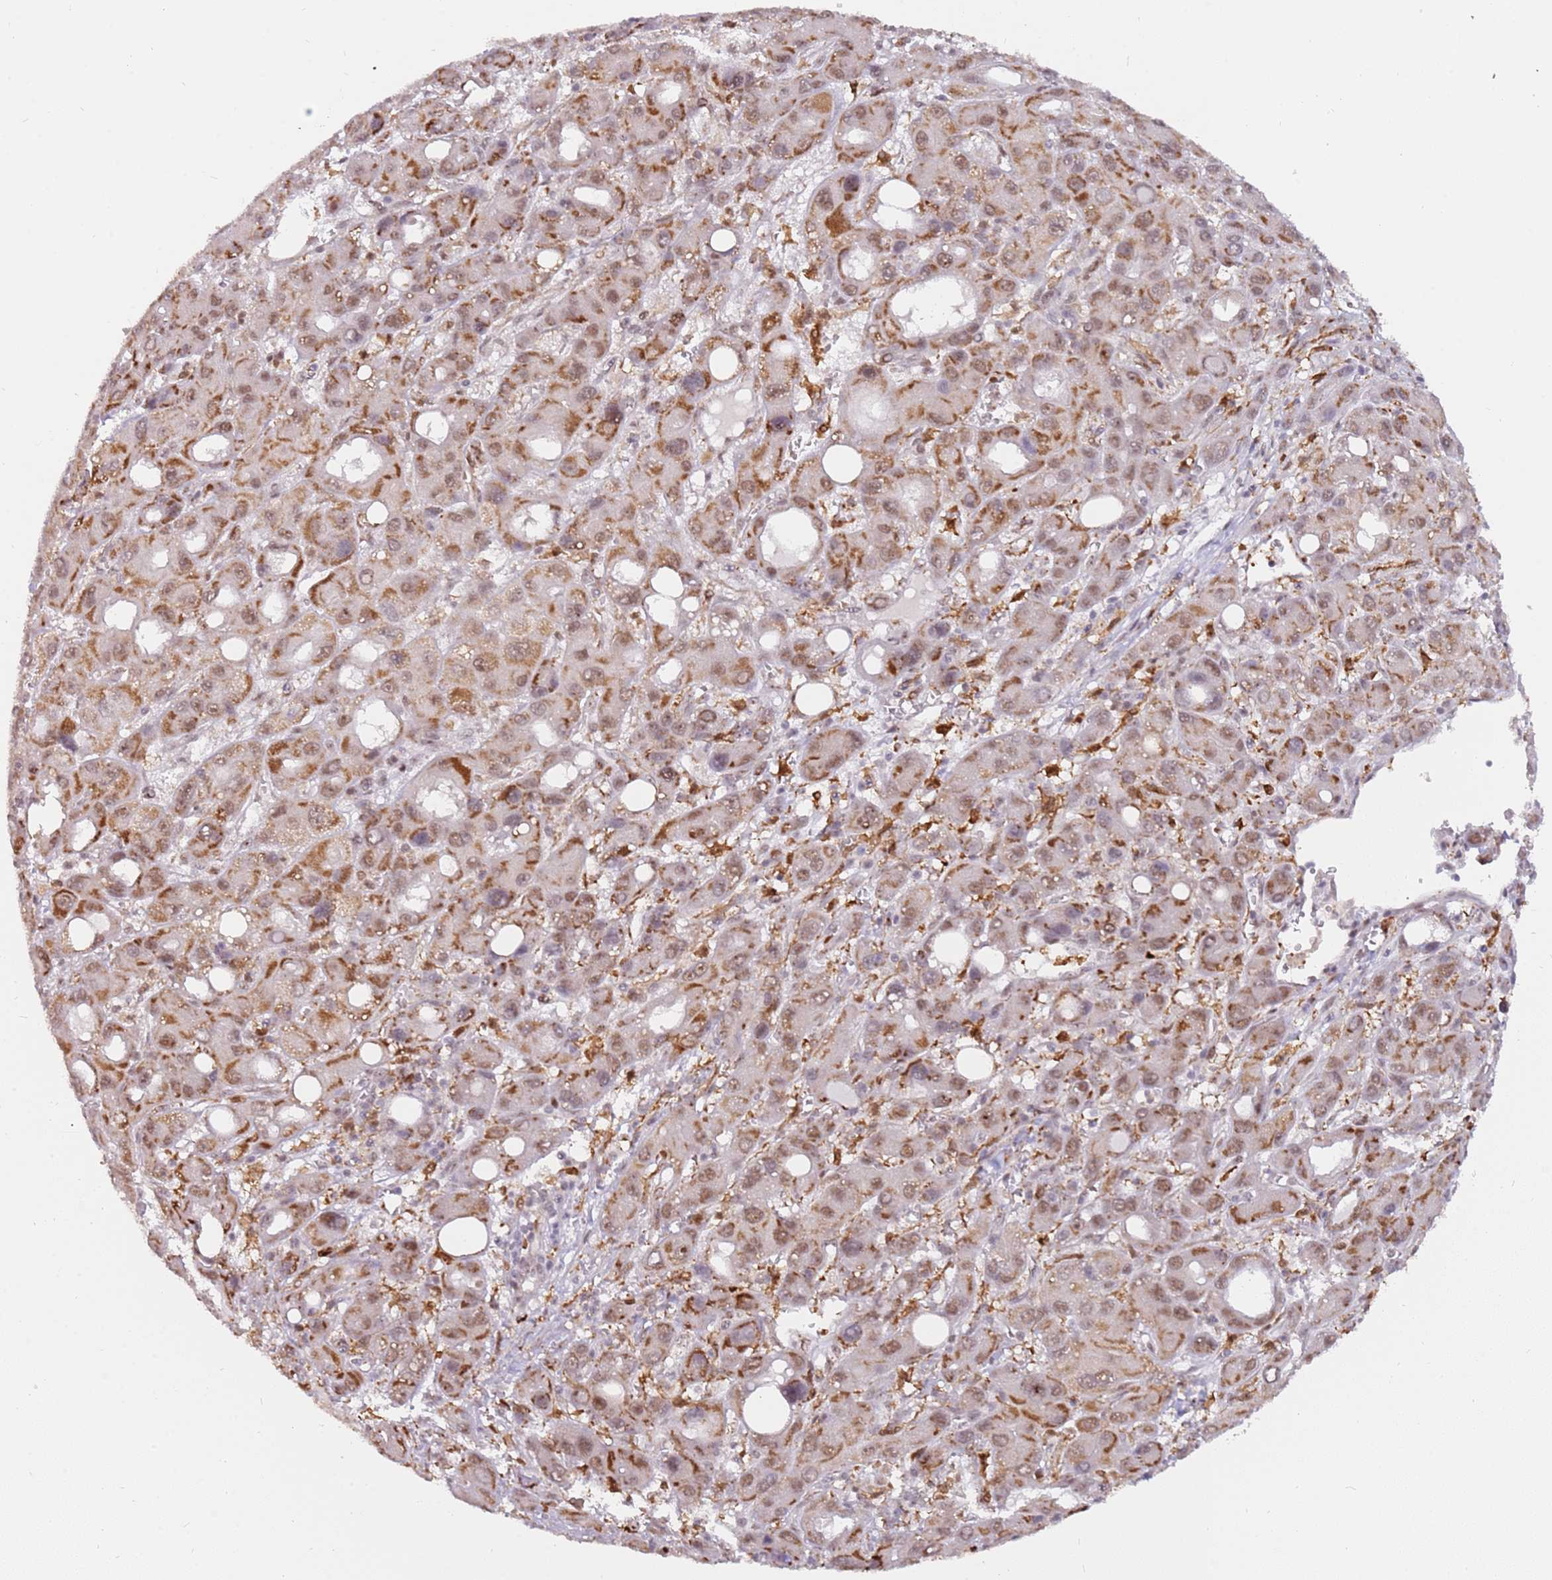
{"staining": {"intensity": "moderate", "quantity": ">75%", "location": "cytoplasmic/membranous,nuclear"}, "tissue": "liver cancer", "cell_type": "Tumor cells", "image_type": "cancer", "snomed": [{"axis": "morphology", "description": "Carcinoma, Hepatocellular, NOS"}, {"axis": "topography", "description": "Liver"}], "caption": "Moderate cytoplasmic/membranous and nuclear staining for a protein is present in approximately >75% of tumor cells of liver cancer using immunohistochemistry.", "gene": "LGALSL", "patient": {"sex": "male", "age": 55}}